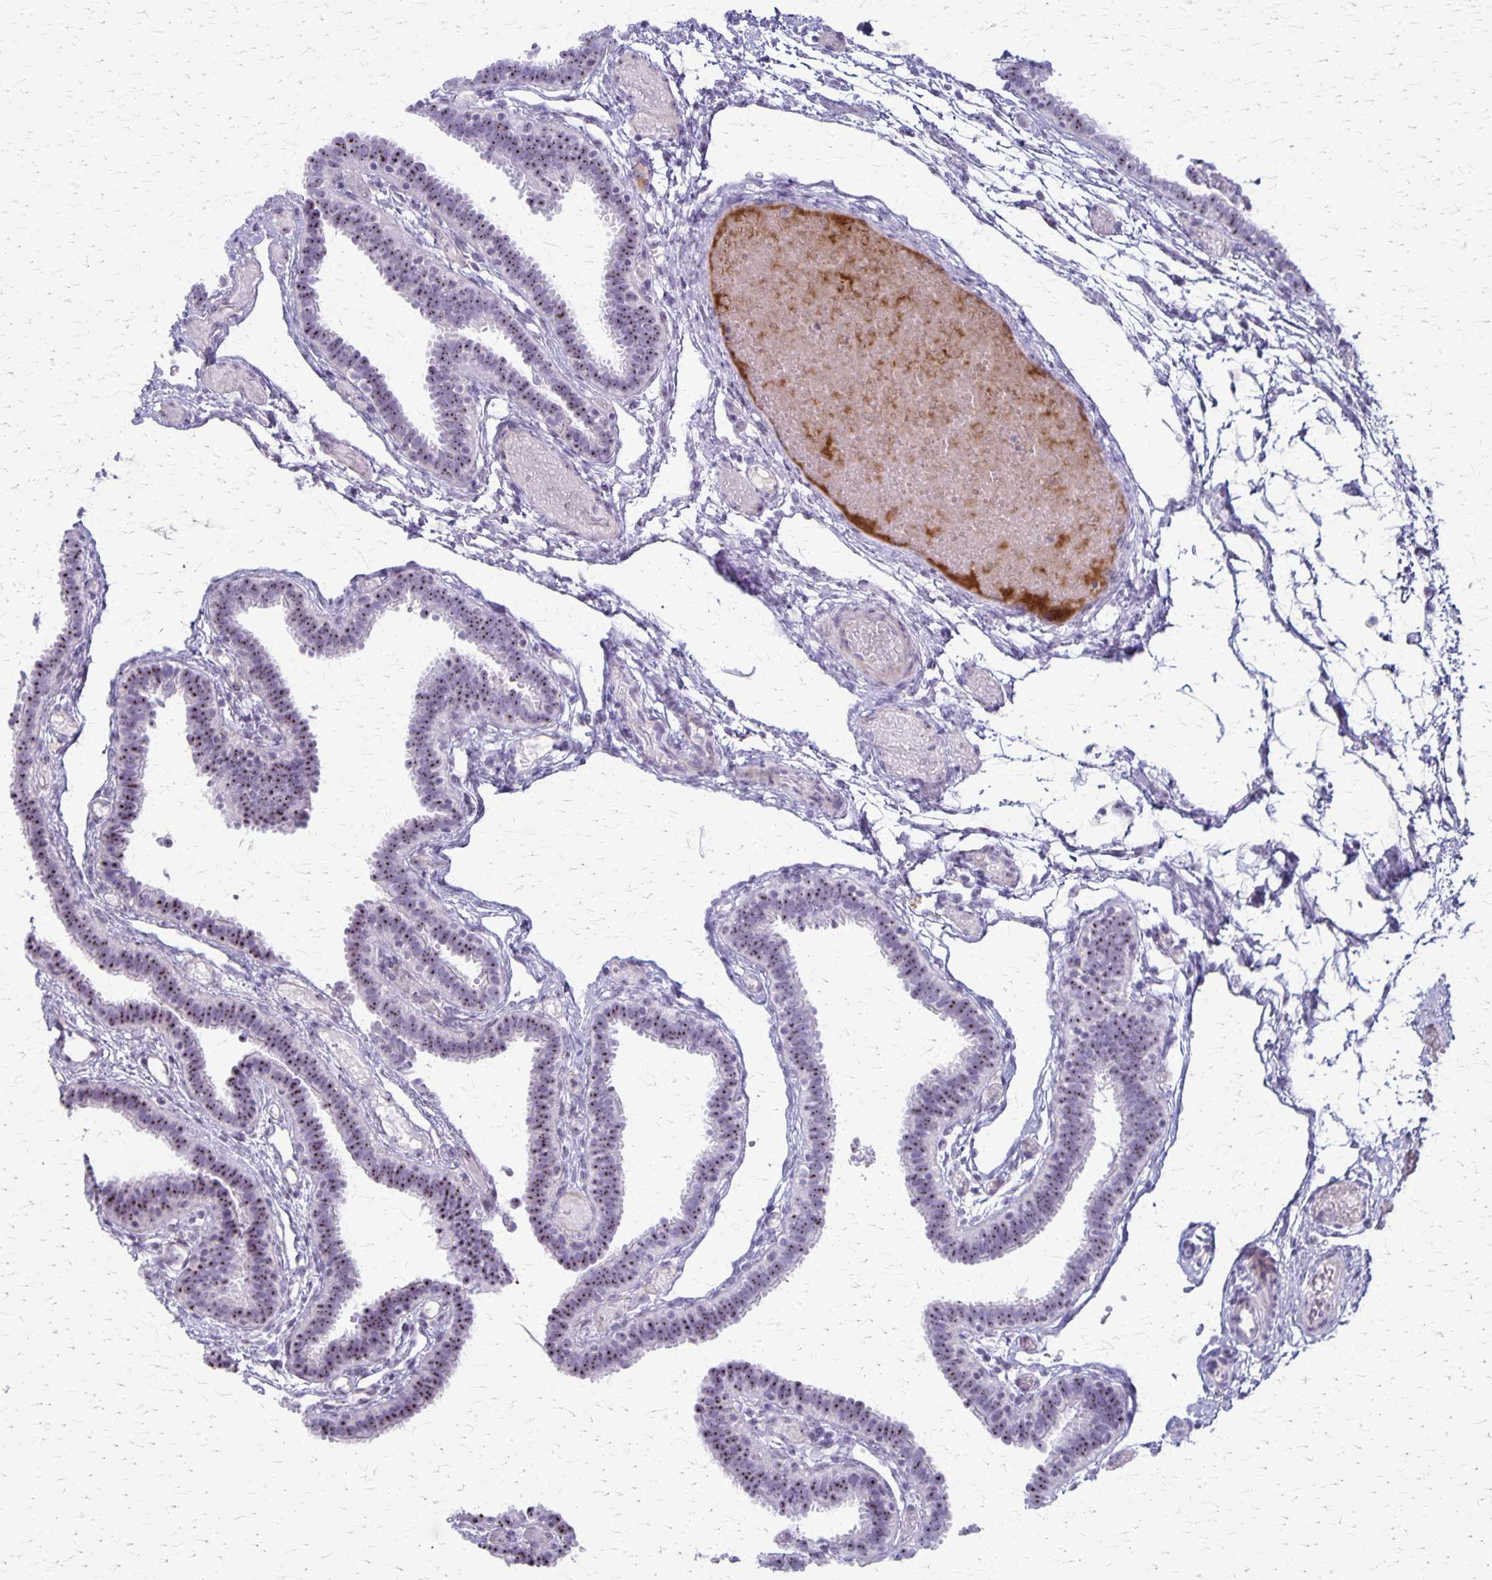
{"staining": {"intensity": "moderate", "quantity": "25%-75%", "location": "nuclear"}, "tissue": "fallopian tube", "cell_type": "Glandular cells", "image_type": "normal", "snomed": [{"axis": "morphology", "description": "Normal tissue, NOS"}, {"axis": "topography", "description": "Fallopian tube"}], "caption": "Immunohistochemistry histopathology image of benign fallopian tube: human fallopian tube stained using immunohistochemistry (IHC) displays medium levels of moderate protein expression localized specifically in the nuclear of glandular cells, appearing as a nuclear brown color.", "gene": "DLK2", "patient": {"sex": "female", "age": 37}}